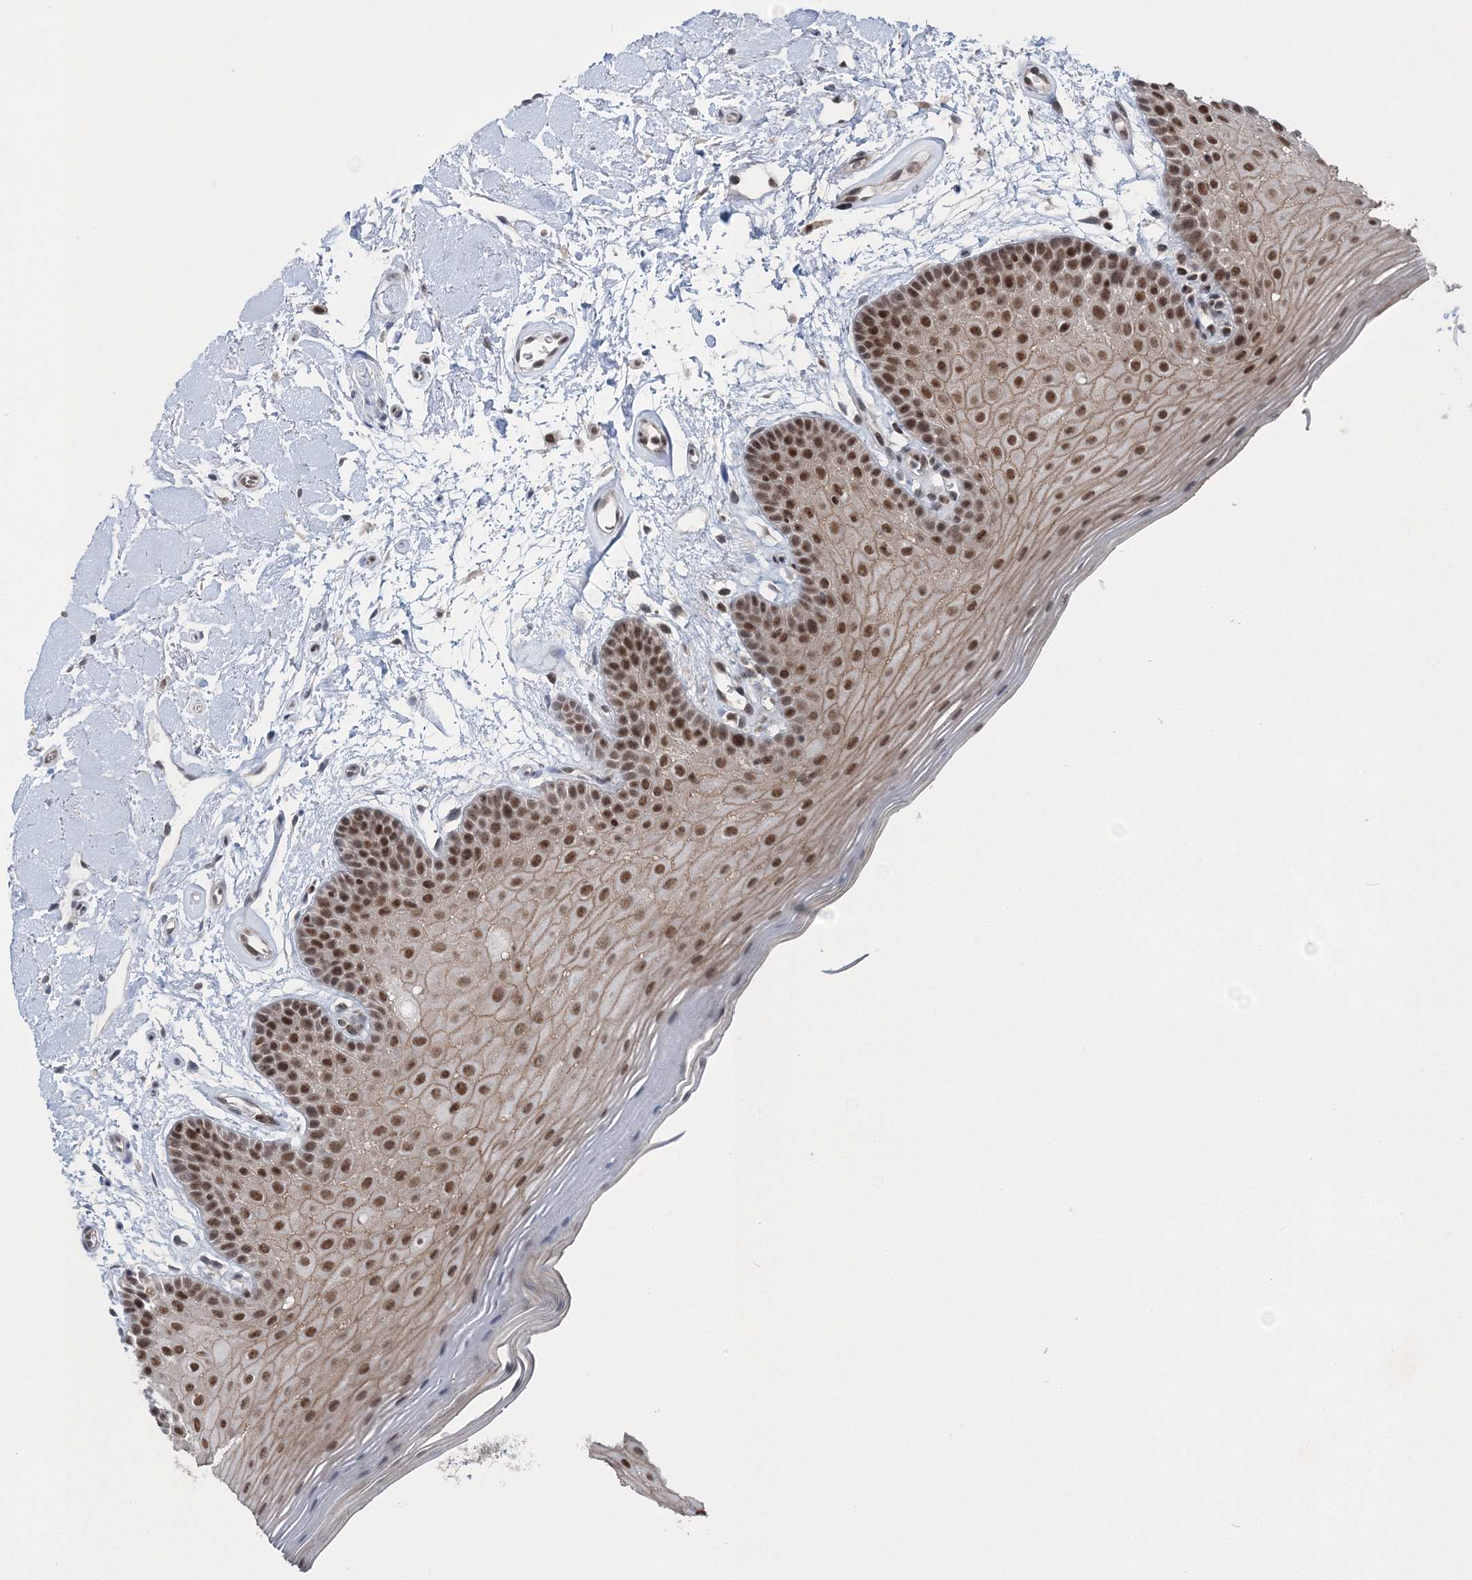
{"staining": {"intensity": "moderate", "quantity": ">75%", "location": "cytoplasmic/membranous,nuclear"}, "tissue": "oral mucosa", "cell_type": "Squamous epithelial cells", "image_type": "normal", "snomed": [{"axis": "morphology", "description": "Normal tissue, NOS"}, {"axis": "topography", "description": "Oral tissue"}], "caption": "A brown stain labels moderate cytoplasmic/membranous,nuclear expression of a protein in squamous epithelial cells of unremarkable oral mucosa. The protein is stained brown, and the nuclei are stained in blue (DAB (3,3'-diaminobenzidine) IHC with brightfield microscopy, high magnification).", "gene": "PDS5A", "patient": {"sex": "male", "age": 62}}